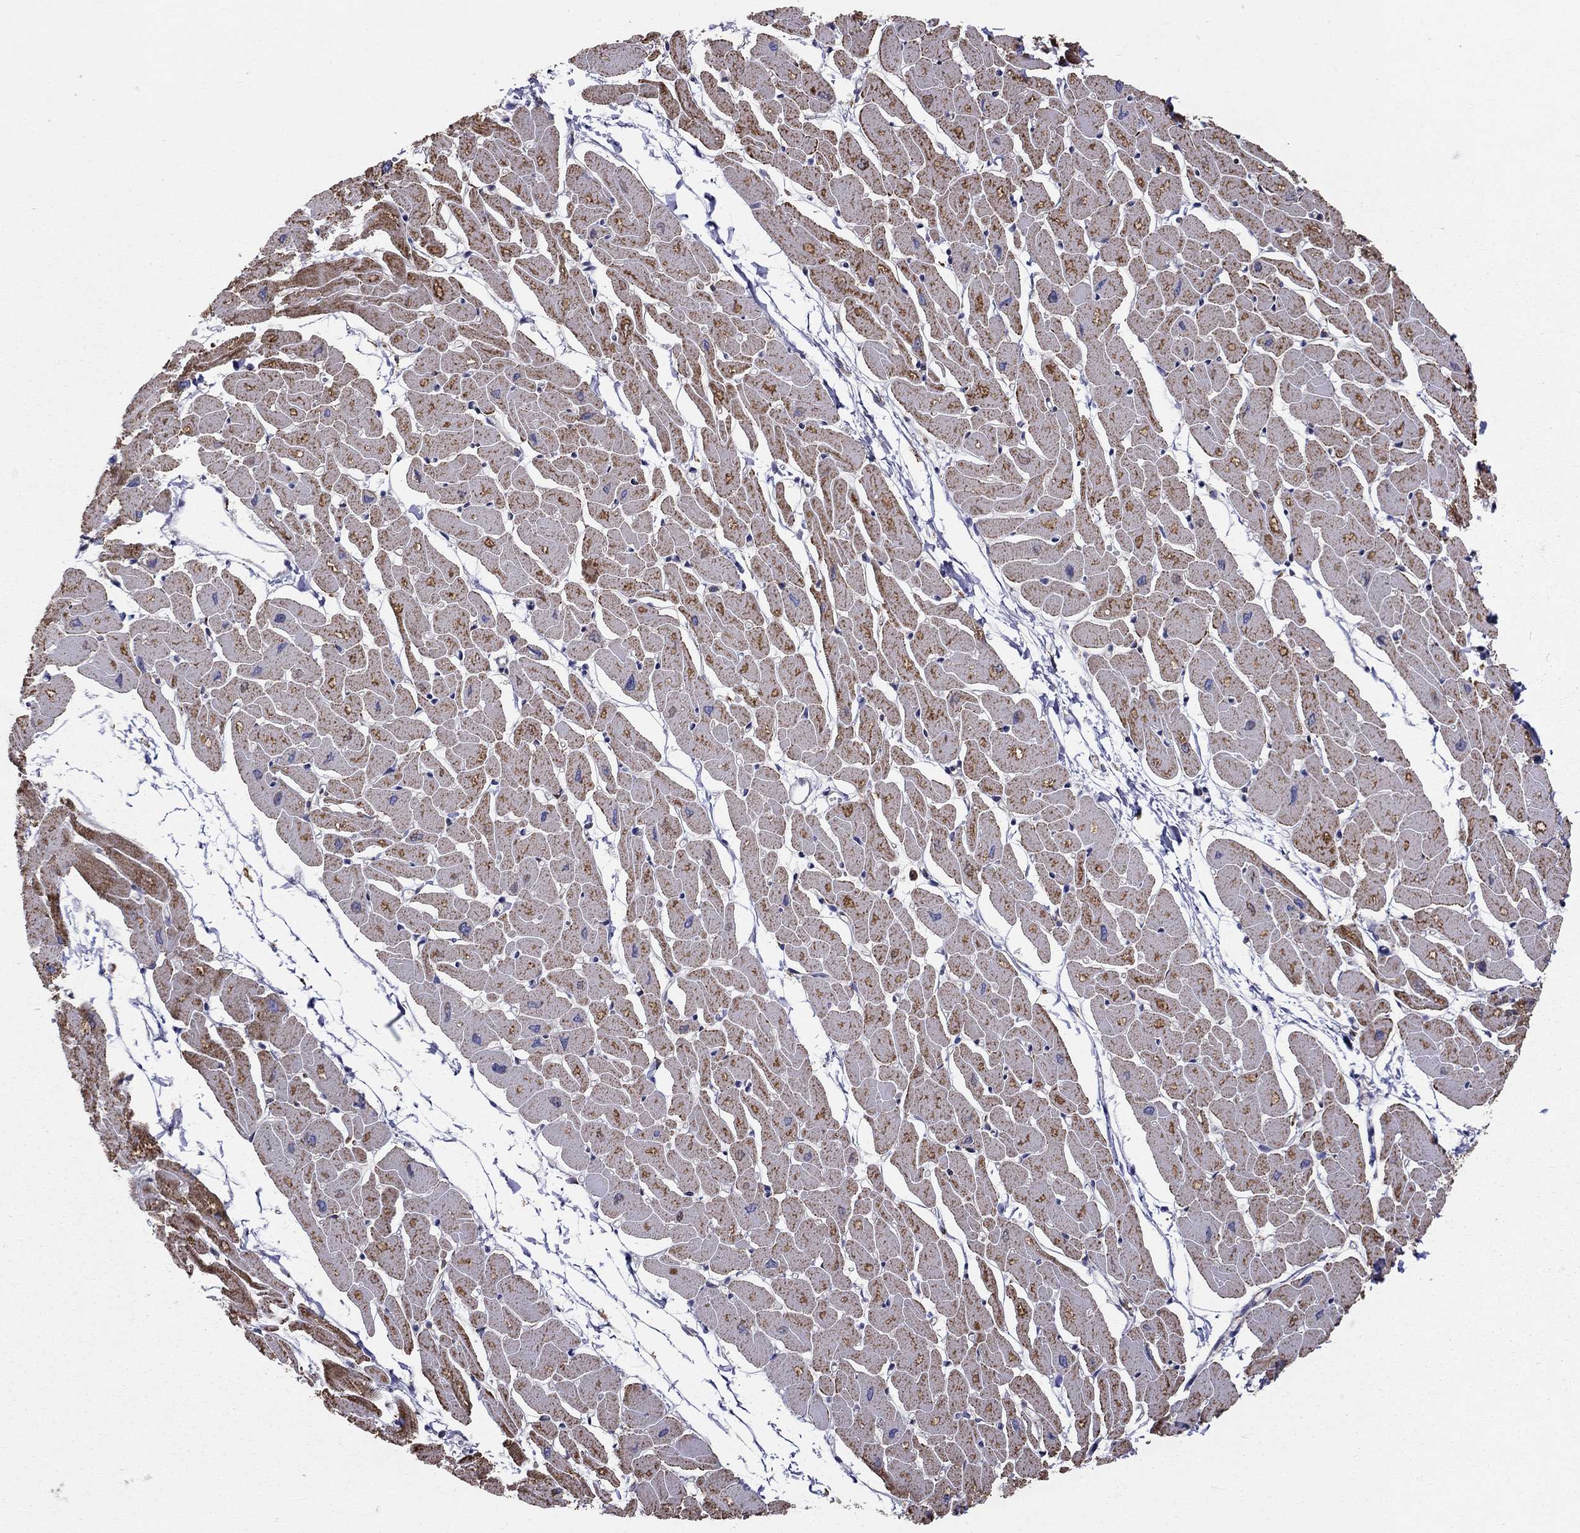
{"staining": {"intensity": "moderate", "quantity": "25%-75%", "location": "cytoplasmic/membranous"}, "tissue": "heart muscle", "cell_type": "Cardiomyocytes", "image_type": "normal", "snomed": [{"axis": "morphology", "description": "Normal tissue, NOS"}, {"axis": "topography", "description": "Heart"}], "caption": "Moderate cytoplasmic/membranous expression is present in approximately 25%-75% of cardiomyocytes in normal heart muscle.", "gene": "PRDX4", "patient": {"sex": "male", "age": 57}}